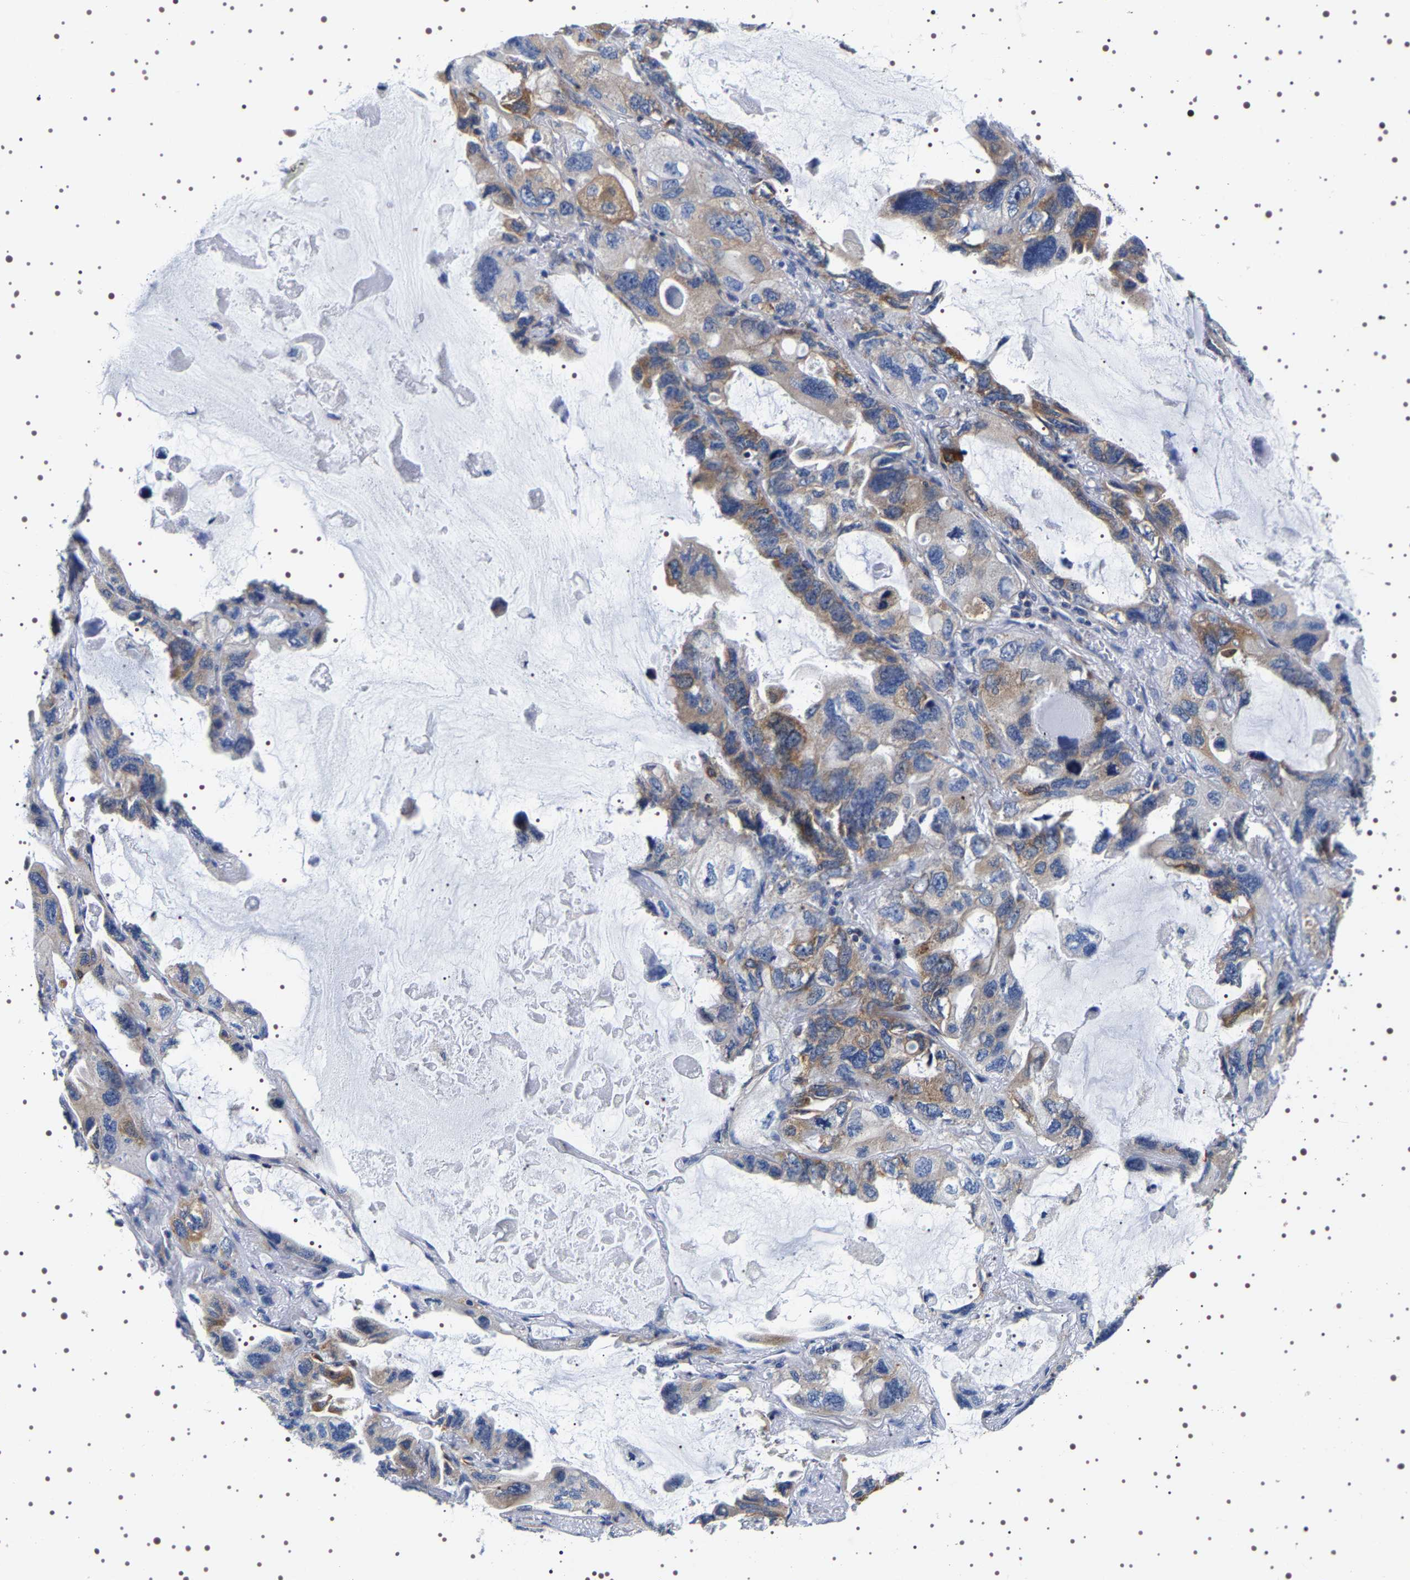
{"staining": {"intensity": "moderate", "quantity": "25%-75%", "location": "cytoplasmic/membranous"}, "tissue": "lung cancer", "cell_type": "Tumor cells", "image_type": "cancer", "snomed": [{"axis": "morphology", "description": "Squamous cell carcinoma, NOS"}, {"axis": "topography", "description": "Lung"}], "caption": "Protein analysis of lung squamous cell carcinoma tissue displays moderate cytoplasmic/membranous positivity in about 25%-75% of tumor cells. (IHC, brightfield microscopy, high magnification).", "gene": "SQLE", "patient": {"sex": "female", "age": 73}}